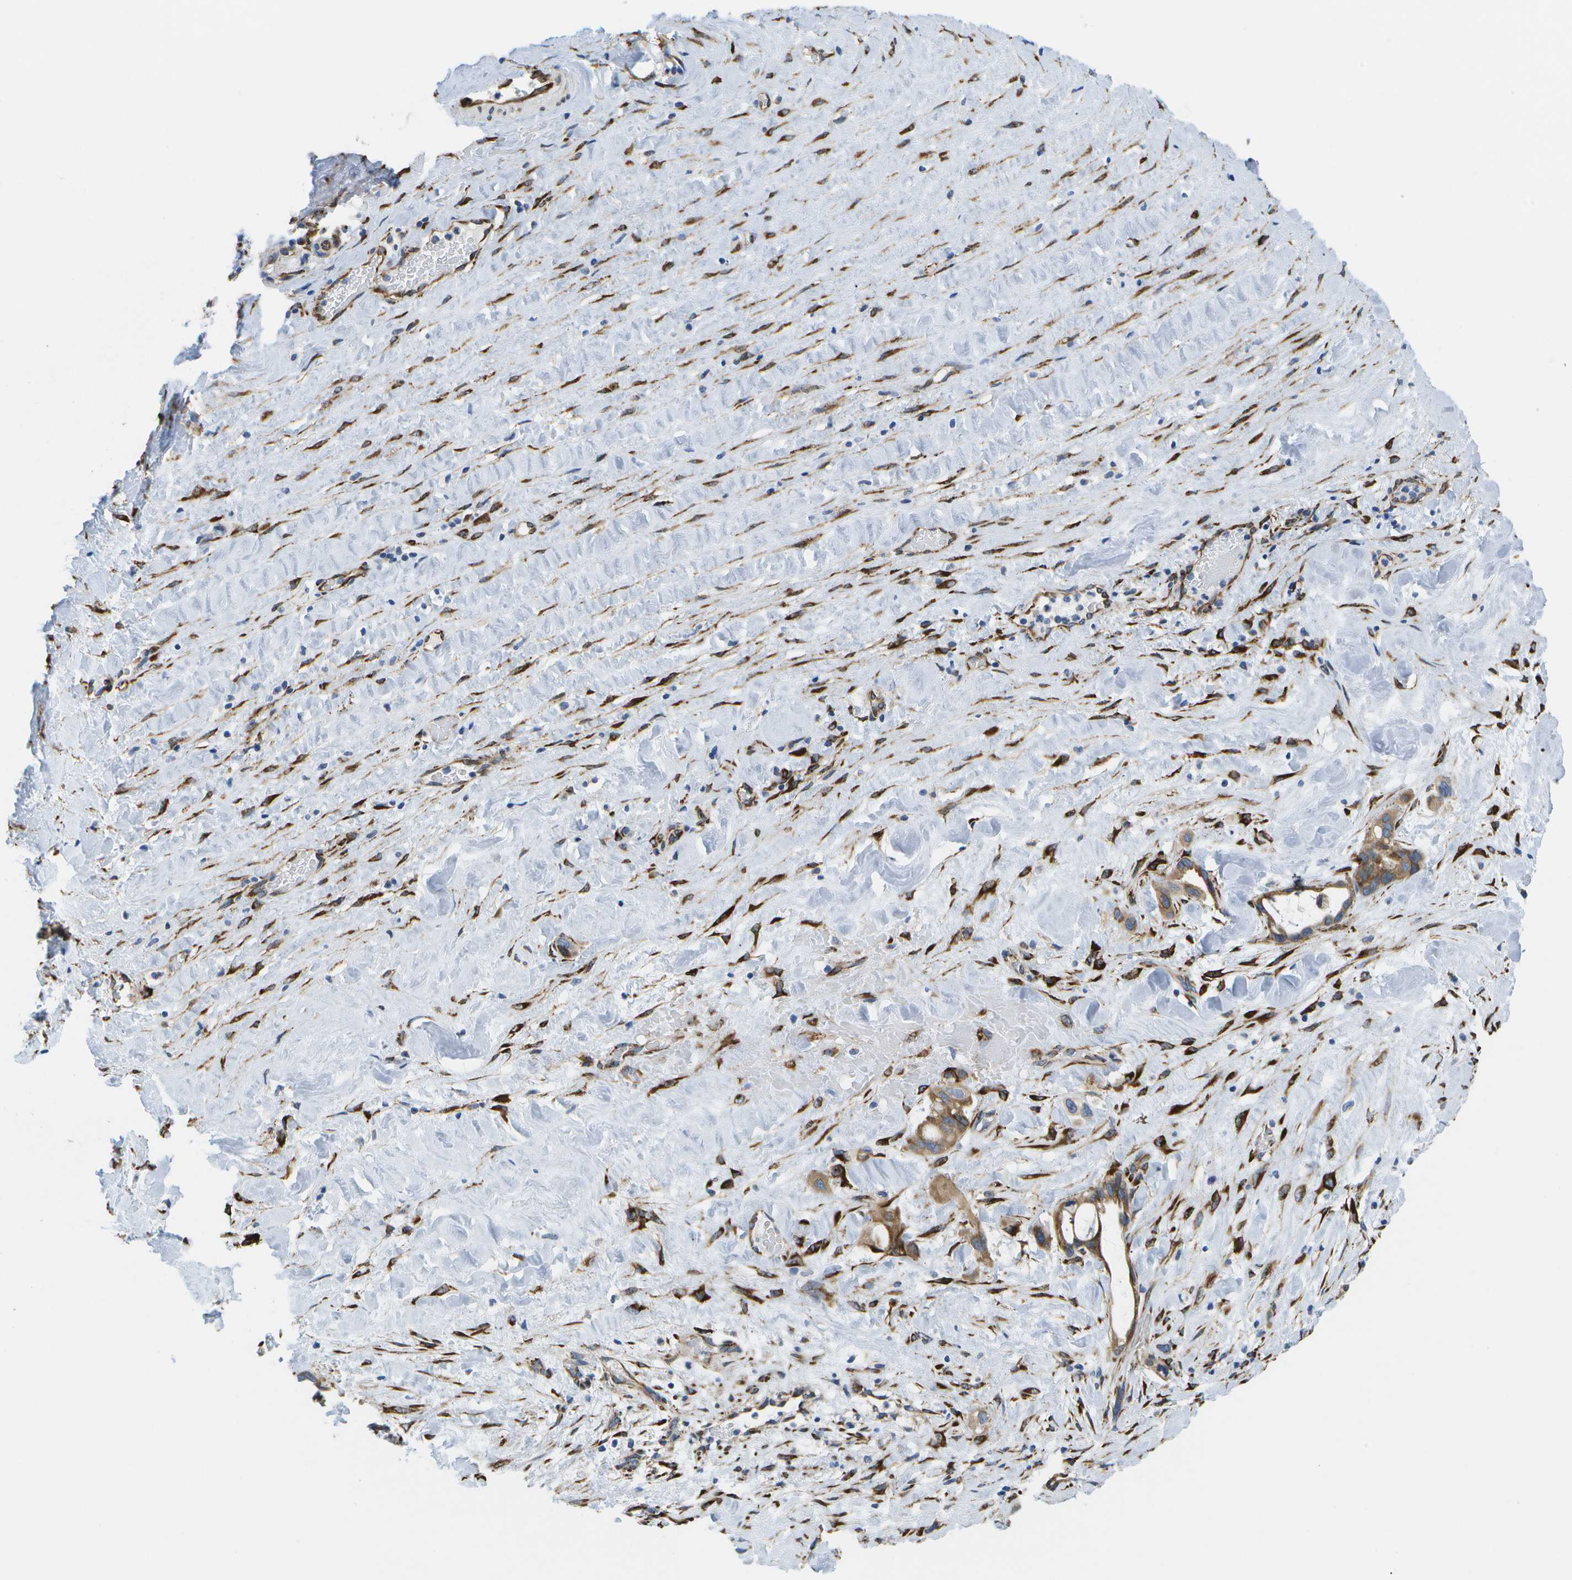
{"staining": {"intensity": "negative", "quantity": "none", "location": "none"}, "tissue": "liver cancer", "cell_type": "Tumor cells", "image_type": "cancer", "snomed": [{"axis": "morphology", "description": "Cholangiocarcinoma"}, {"axis": "topography", "description": "Liver"}], "caption": "Immunohistochemistry (IHC) photomicrograph of neoplastic tissue: liver cancer (cholangiocarcinoma) stained with DAB (3,3'-diaminobenzidine) reveals no significant protein expression in tumor cells. (Stains: DAB immunohistochemistry (IHC) with hematoxylin counter stain, Microscopy: brightfield microscopy at high magnification).", "gene": "ZDHHC17", "patient": {"sex": "female", "age": 65}}